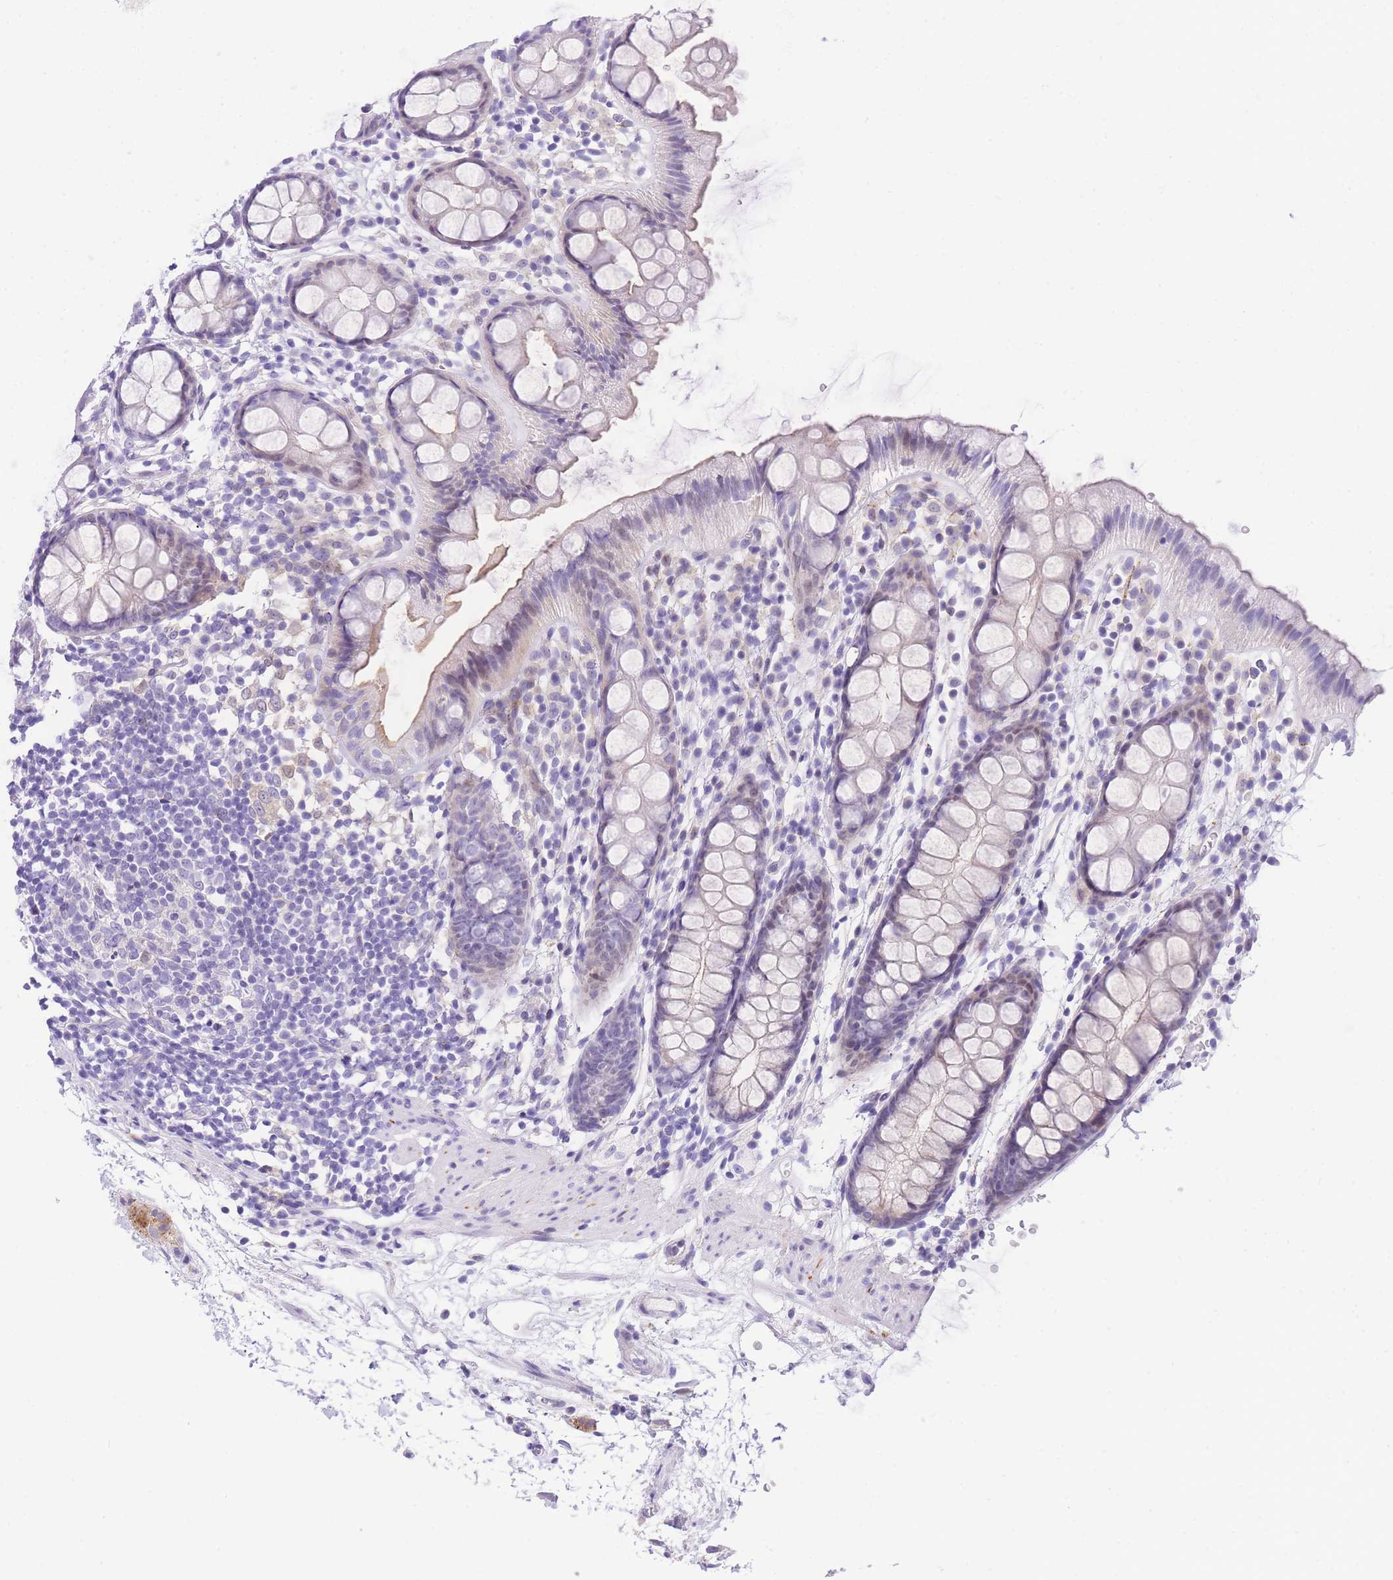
{"staining": {"intensity": "weak", "quantity": "<25%", "location": "cytoplasmic/membranous"}, "tissue": "rectum", "cell_type": "Glandular cells", "image_type": "normal", "snomed": [{"axis": "morphology", "description": "Normal tissue, NOS"}, {"axis": "topography", "description": "Rectum"}], "caption": "This is an immunohistochemistry histopathology image of benign rectum. There is no expression in glandular cells.", "gene": "TIFAB", "patient": {"sex": "female", "age": 65}}